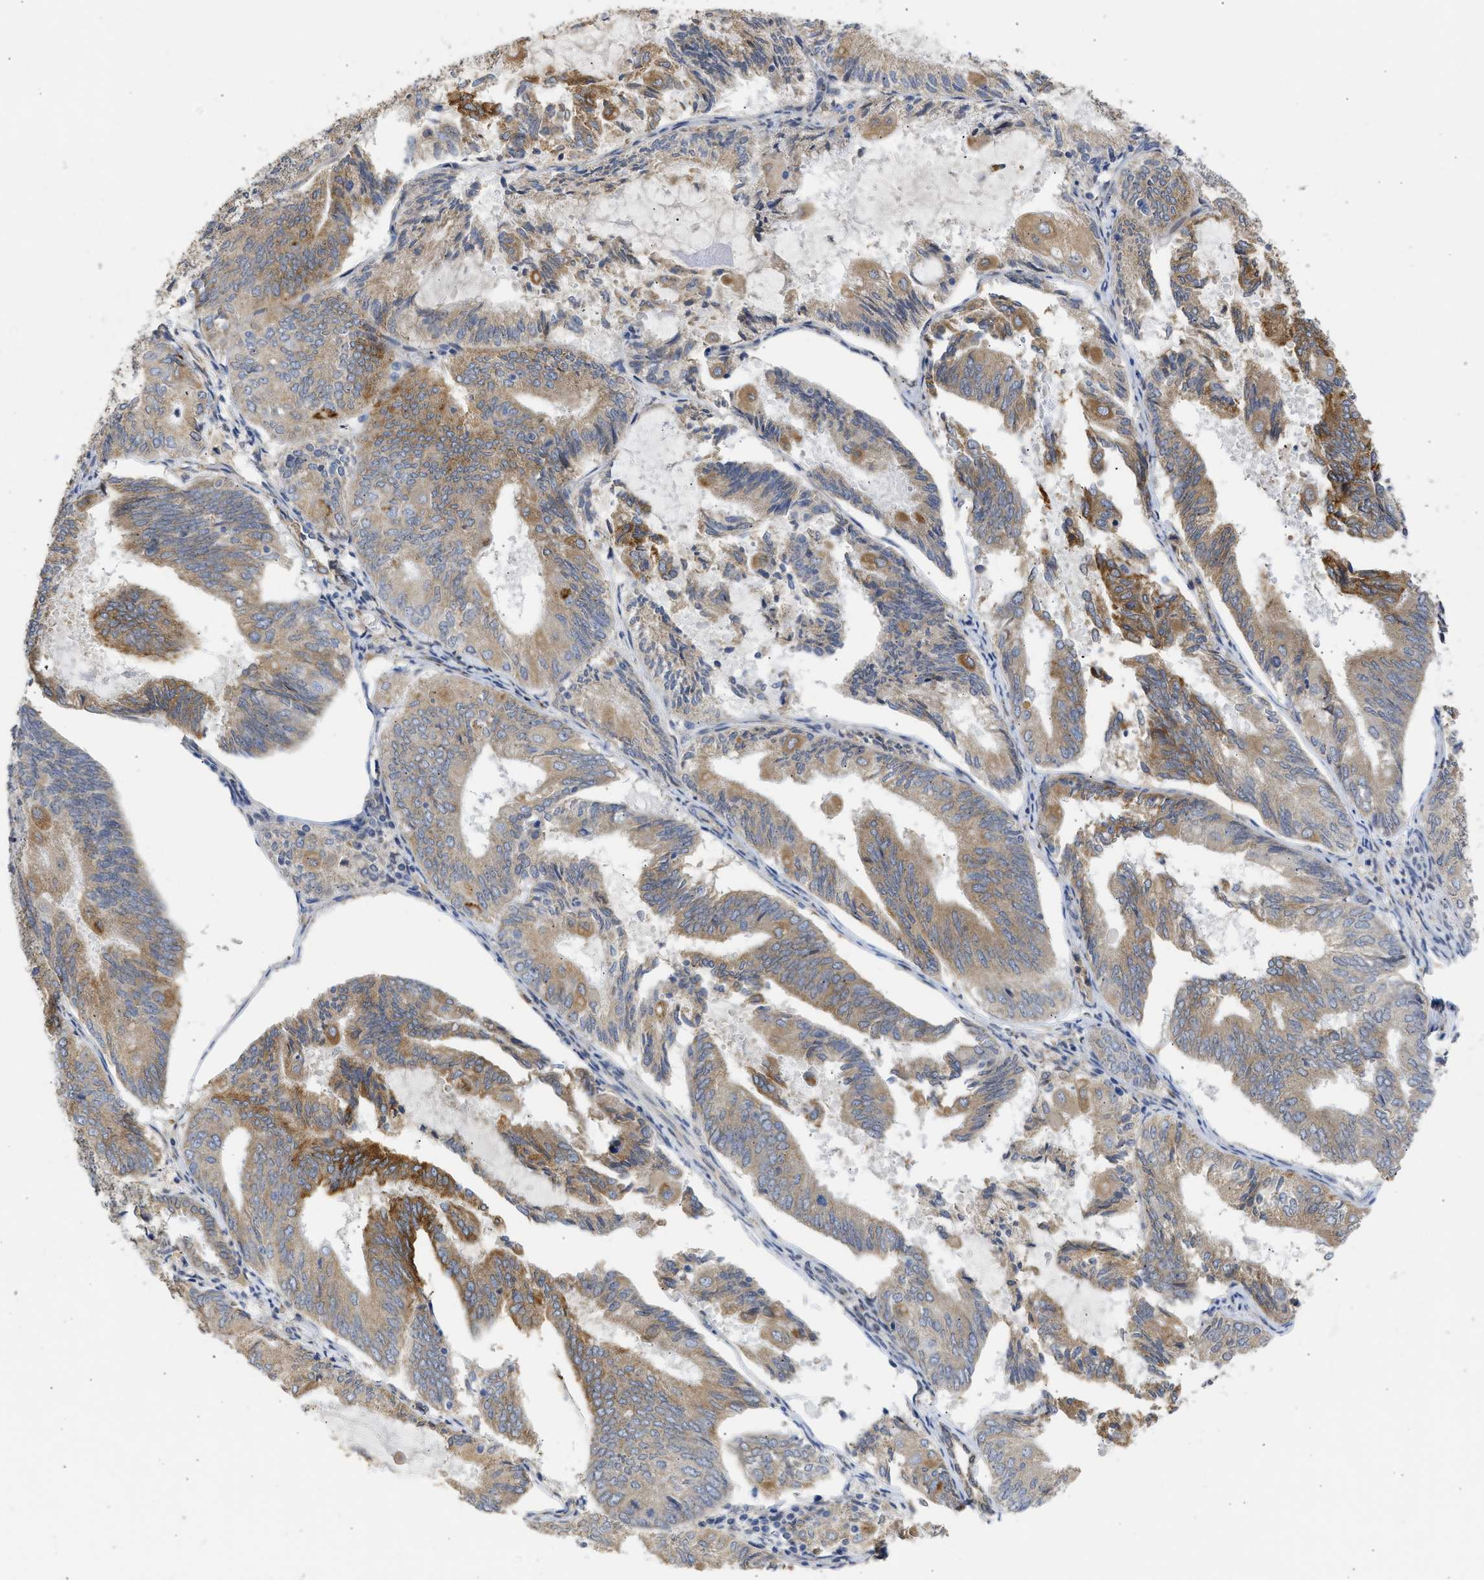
{"staining": {"intensity": "moderate", "quantity": ">75%", "location": "cytoplasmic/membranous"}, "tissue": "endometrial cancer", "cell_type": "Tumor cells", "image_type": "cancer", "snomed": [{"axis": "morphology", "description": "Adenocarcinoma, NOS"}, {"axis": "topography", "description": "Endometrium"}], "caption": "A high-resolution image shows immunohistochemistry (IHC) staining of adenocarcinoma (endometrial), which demonstrates moderate cytoplasmic/membranous expression in about >75% of tumor cells. (IHC, brightfield microscopy, high magnification).", "gene": "TMED1", "patient": {"sex": "female", "age": 81}}